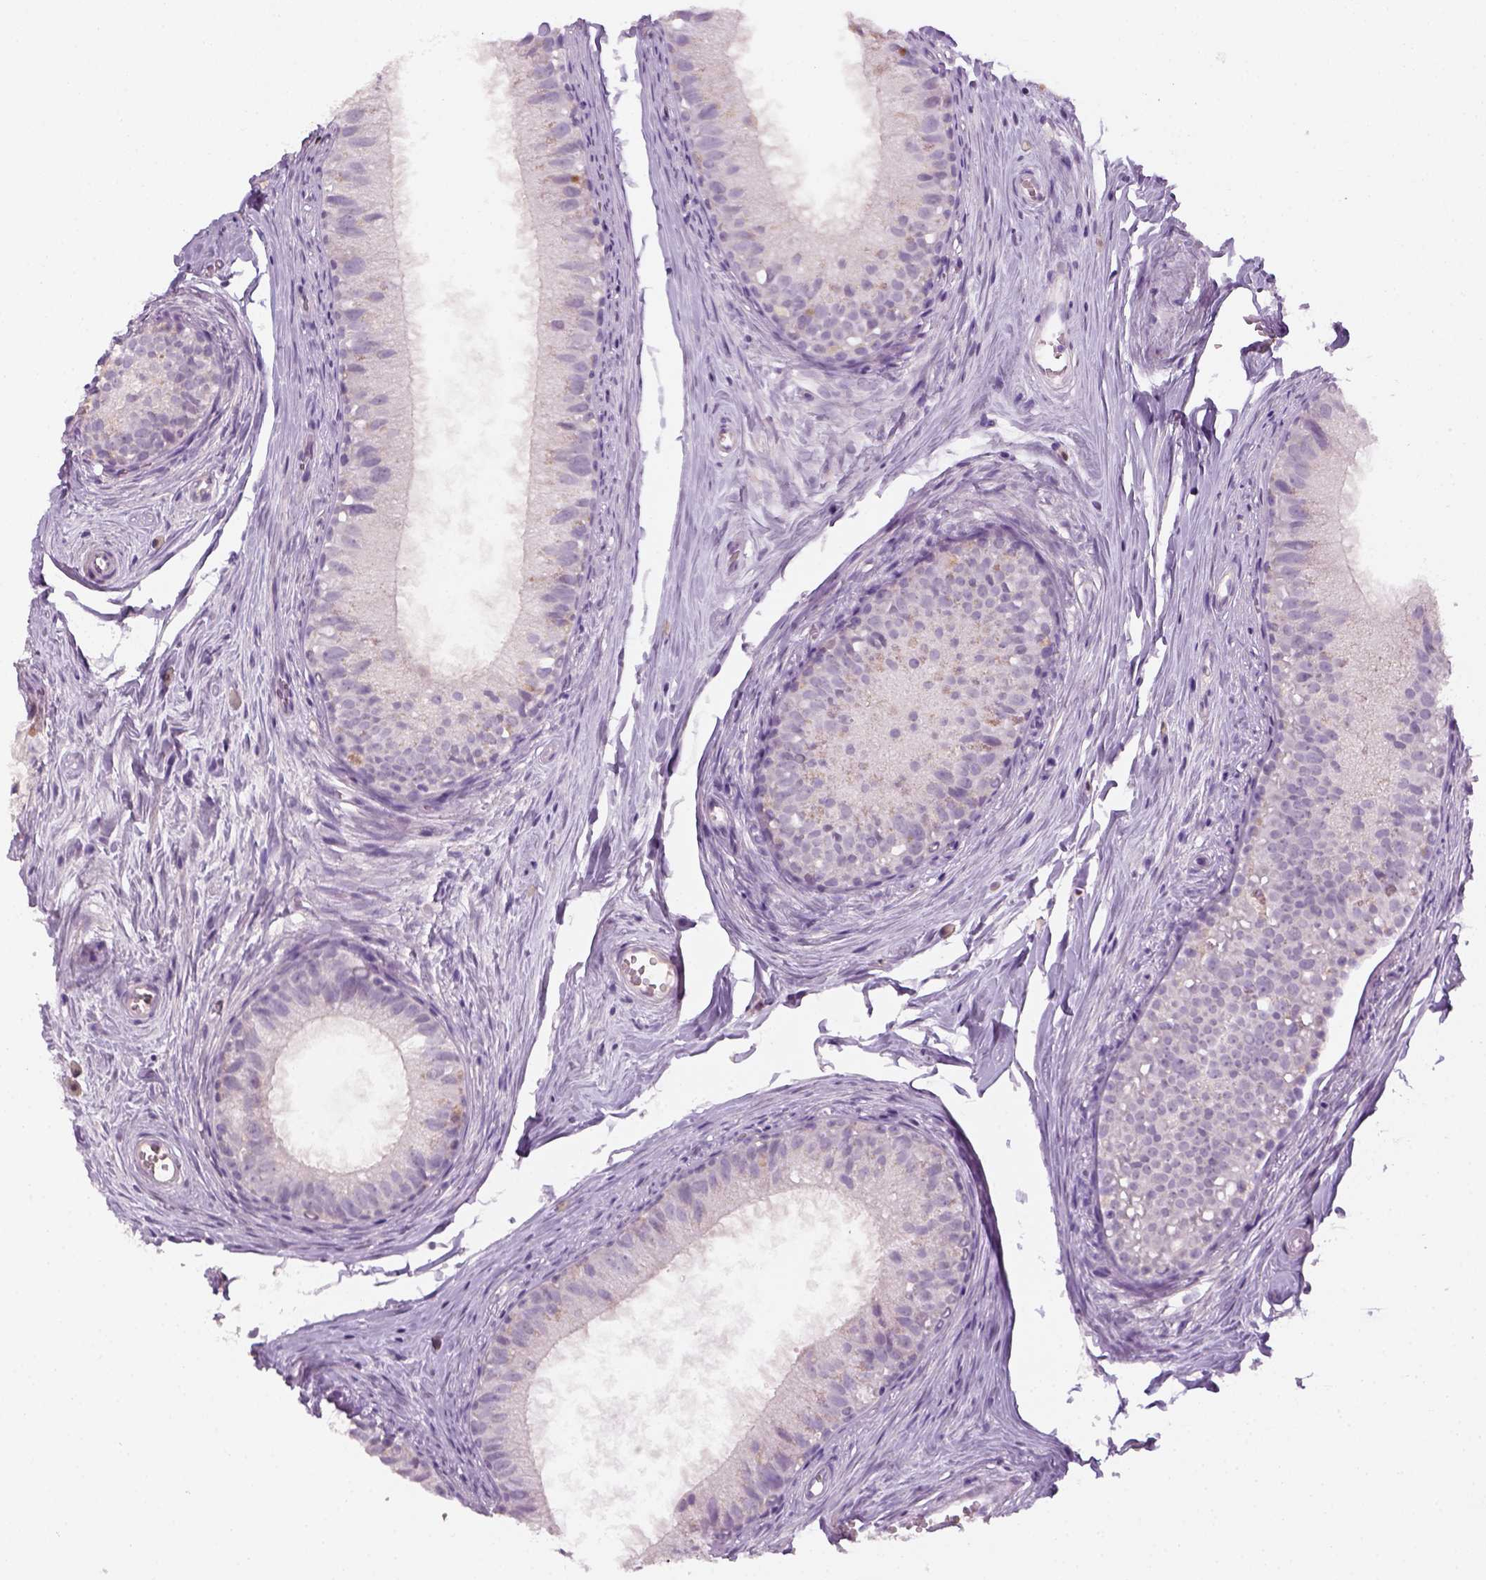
{"staining": {"intensity": "negative", "quantity": "none", "location": "none"}, "tissue": "epididymis", "cell_type": "Glandular cells", "image_type": "normal", "snomed": [{"axis": "morphology", "description": "Normal tissue, NOS"}, {"axis": "topography", "description": "Epididymis"}], "caption": "Human epididymis stained for a protein using IHC reveals no expression in glandular cells.", "gene": "GFI1B", "patient": {"sex": "male", "age": 45}}